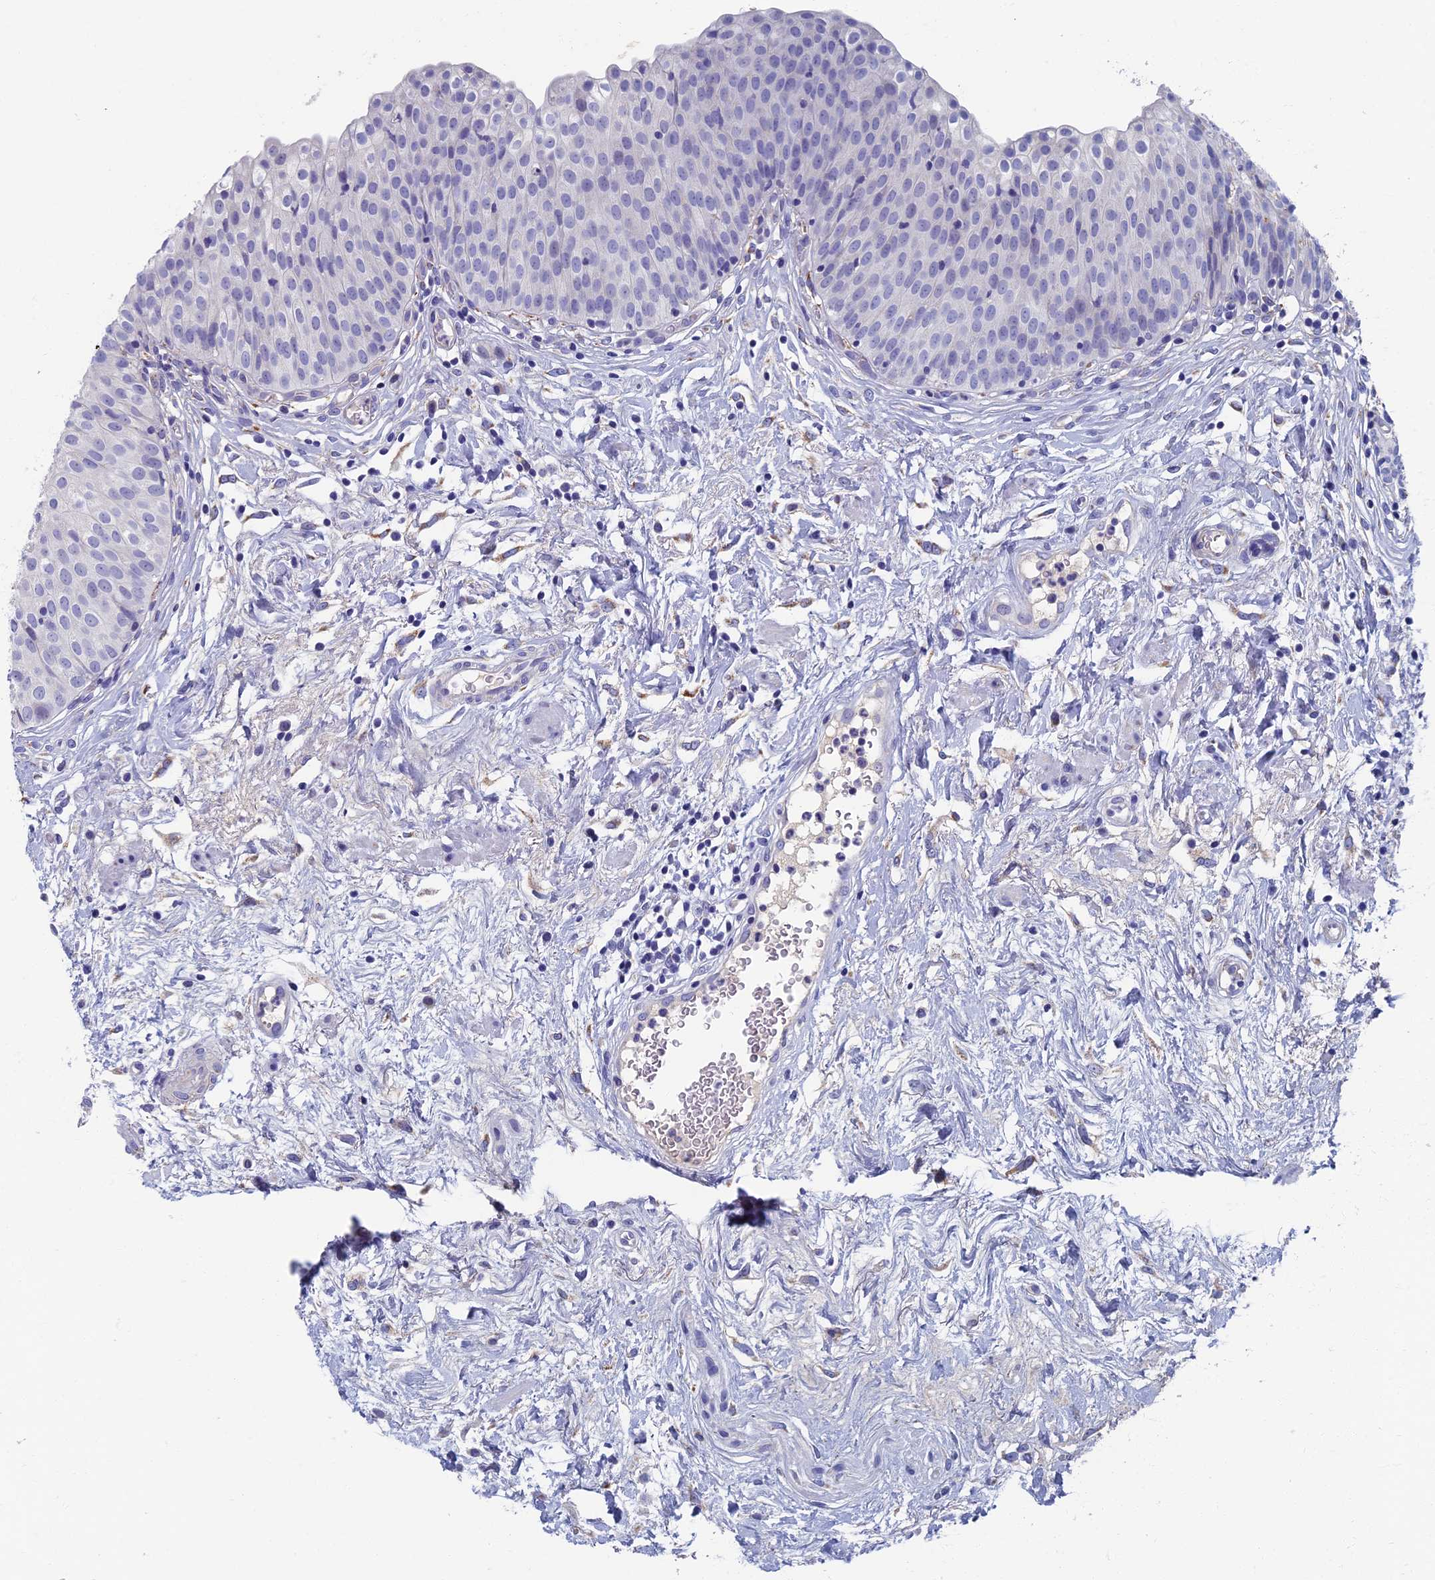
{"staining": {"intensity": "negative", "quantity": "none", "location": "none"}, "tissue": "urinary bladder", "cell_type": "Urothelial cells", "image_type": "normal", "snomed": [{"axis": "morphology", "description": "Normal tissue, NOS"}, {"axis": "topography", "description": "Urinary bladder"}], "caption": "A high-resolution photomicrograph shows IHC staining of benign urinary bladder, which shows no significant positivity in urothelial cells.", "gene": "OAT", "patient": {"sex": "male", "age": 55}}